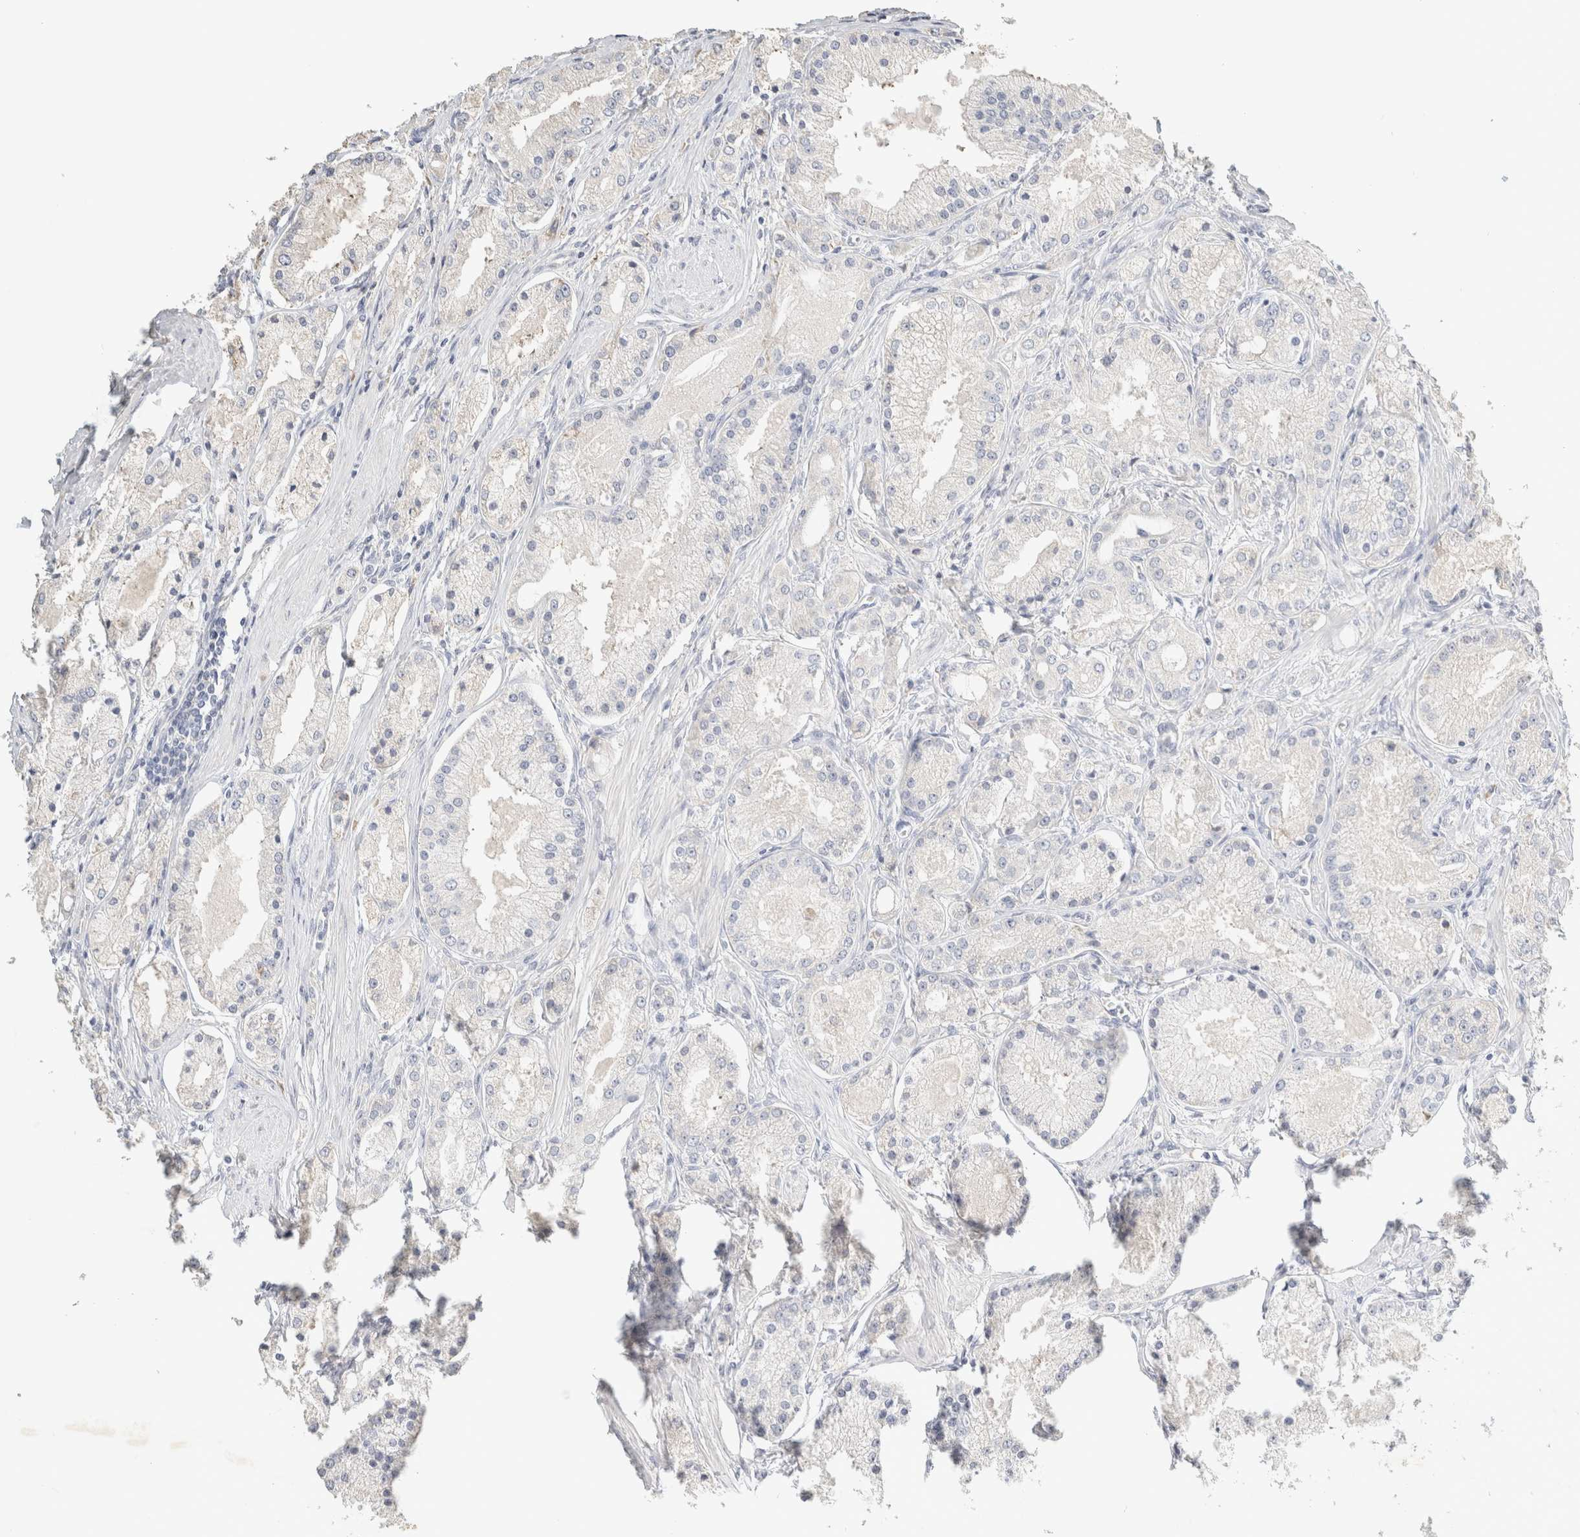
{"staining": {"intensity": "negative", "quantity": "none", "location": "none"}, "tissue": "prostate cancer", "cell_type": "Tumor cells", "image_type": "cancer", "snomed": [{"axis": "morphology", "description": "Adenocarcinoma, High grade"}, {"axis": "topography", "description": "Prostate"}], "caption": "Immunohistochemistry of high-grade adenocarcinoma (prostate) displays no expression in tumor cells.", "gene": "NEFM", "patient": {"sex": "male", "age": 66}}